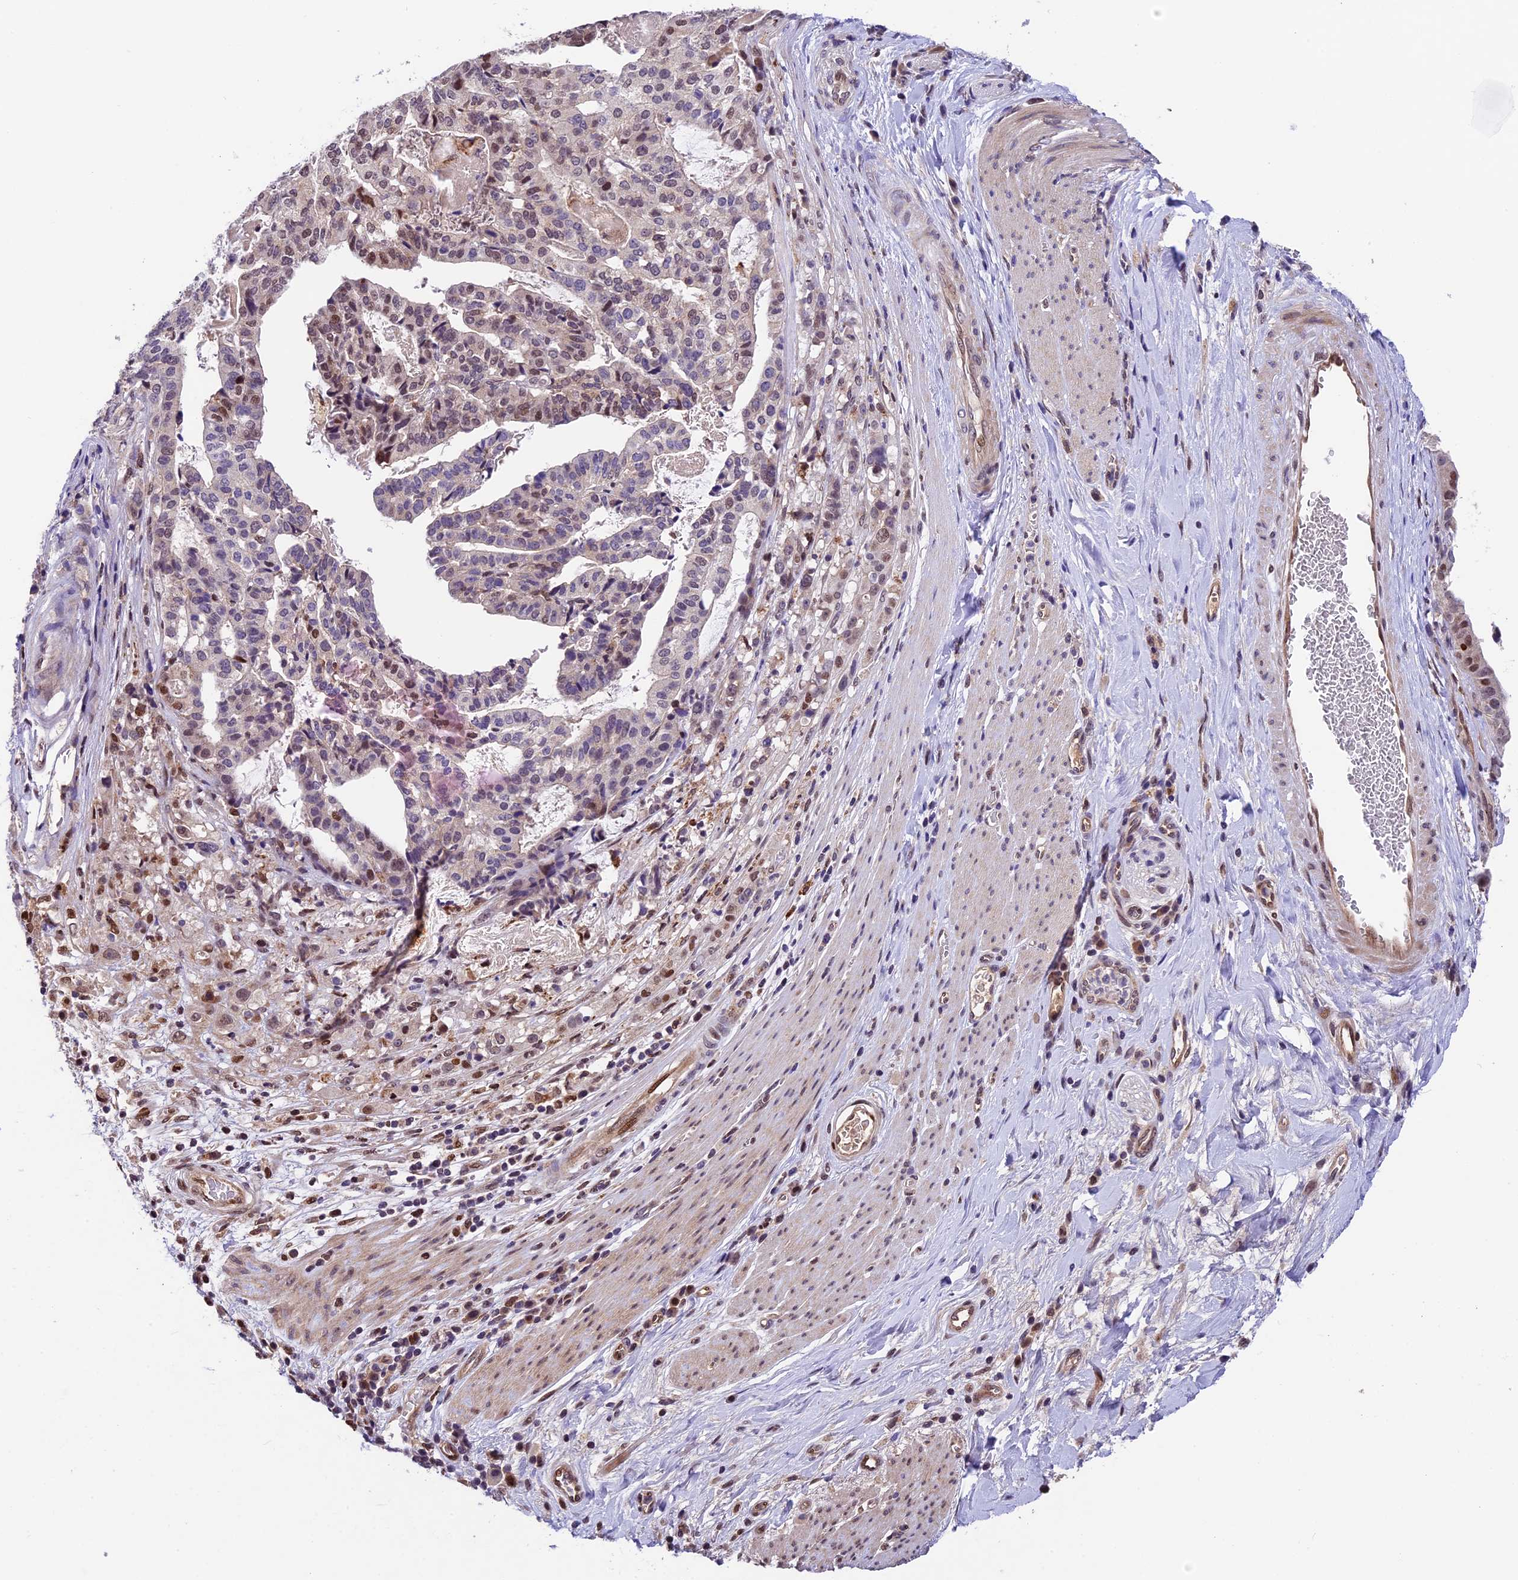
{"staining": {"intensity": "weak", "quantity": "25%-75%", "location": "nuclear"}, "tissue": "stomach cancer", "cell_type": "Tumor cells", "image_type": "cancer", "snomed": [{"axis": "morphology", "description": "Adenocarcinoma, NOS"}, {"axis": "topography", "description": "Stomach"}], "caption": "A brown stain labels weak nuclear positivity of a protein in stomach adenocarcinoma tumor cells. (Stains: DAB (3,3'-diaminobenzidine) in brown, nuclei in blue, Microscopy: brightfield microscopy at high magnification).", "gene": "CCSER1", "patient": {"sex": "male", "age": 48}}